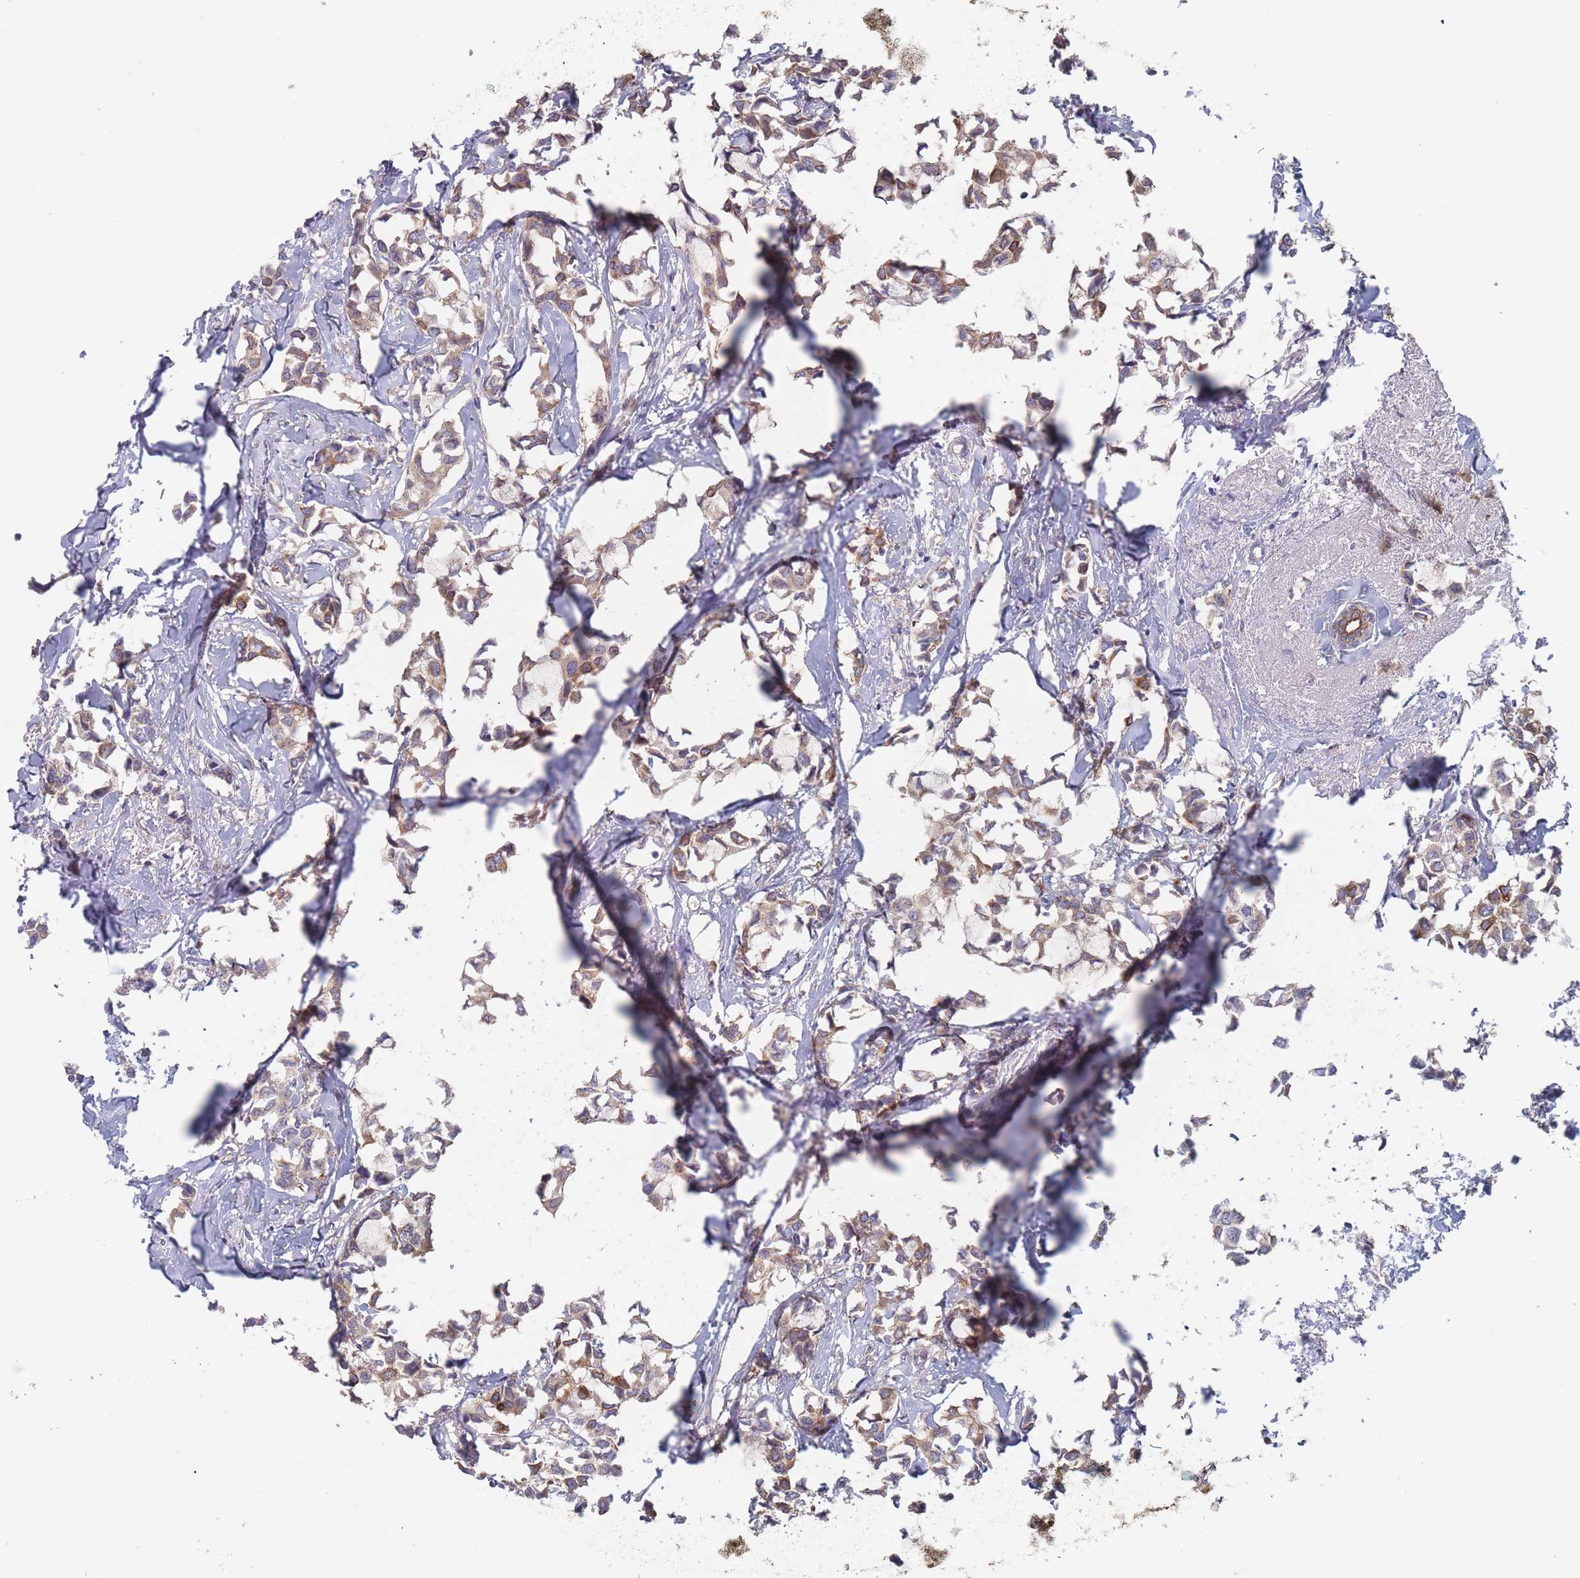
{"staining": {"intensity": "moderate", "quantity": ">75%", "location": "cytoplasmic/membranous"}, "tissue": "breast cancer", "cell_type": "Tumor cells", "image_type": "cancer", "snomed": [{"axis": "morphology", "description": "Duct carcinoma"}, {"axis": "topography", "description": "Breast"}], "caption": "IHC histopathology image of neoplastic tissue: human breast cancer (infiltrating ductal carcinoma) stained using immunohistochemistry demonstrates medium levels of moderate protein expression localized specifically in the cytoplasmic/membranous of tumor cells, appearing as a cytoplasmic/membranous brown color.", "gene": "EFCC1", "patient": {"sex": "female", "age": 73}}